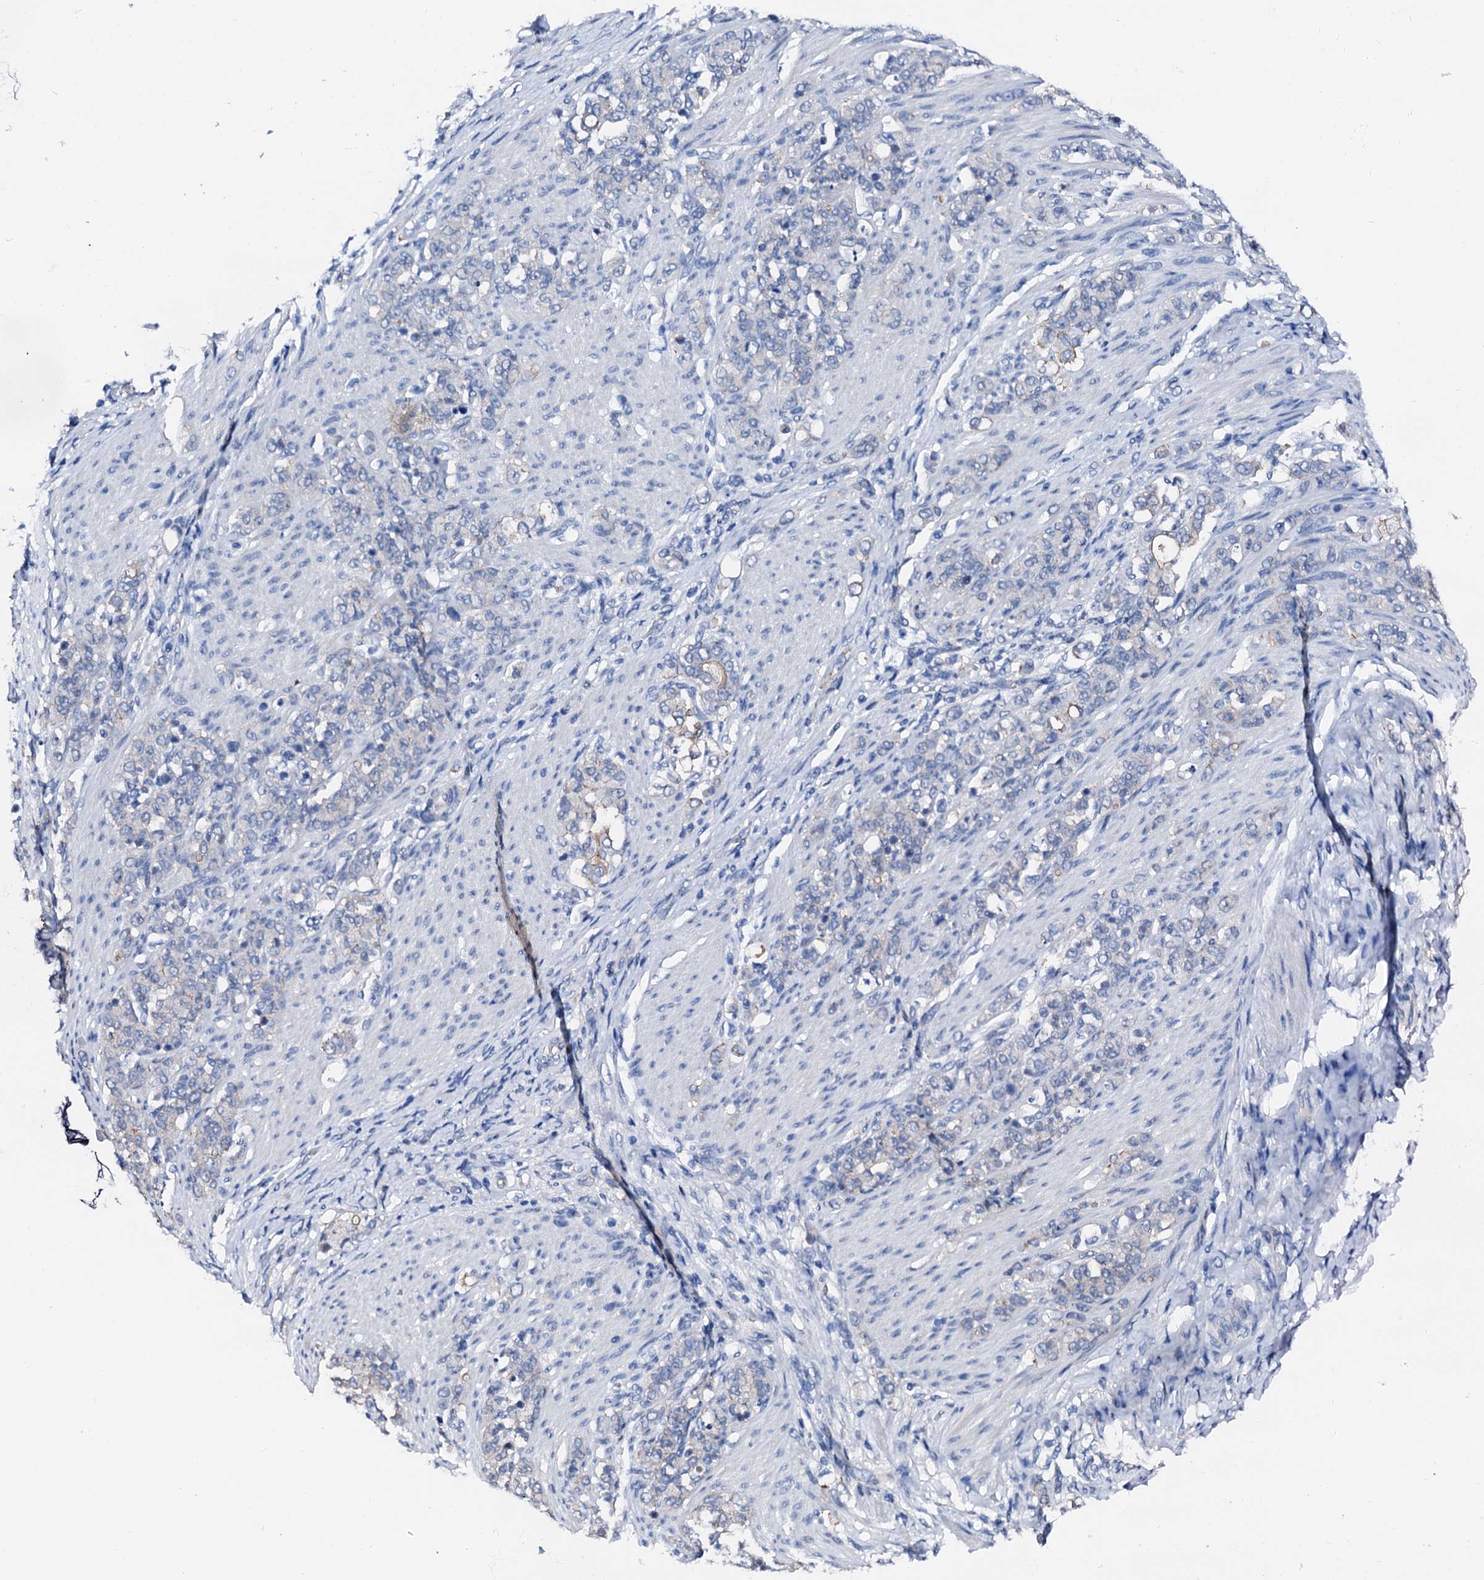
{"staining": {"intensity": "negative", "quantity": "none", "location": "none"}, "tissue": "stomach cancer", "cell_type": "Tumor cells", "image_type": "cancer", "snomed": [{"axis": "morphology", "description": "Adenocarcinoma, NOS"}, {"axis": "topography", "description": "Stomach"}], "caption": "IHC photomicrograph of stomach adenocarcinoma stained for a protein (brown), which exhibits no positivity in tumor cells.", "gene": "CSN2", "patient": {"sex": "female", "age": 79}}